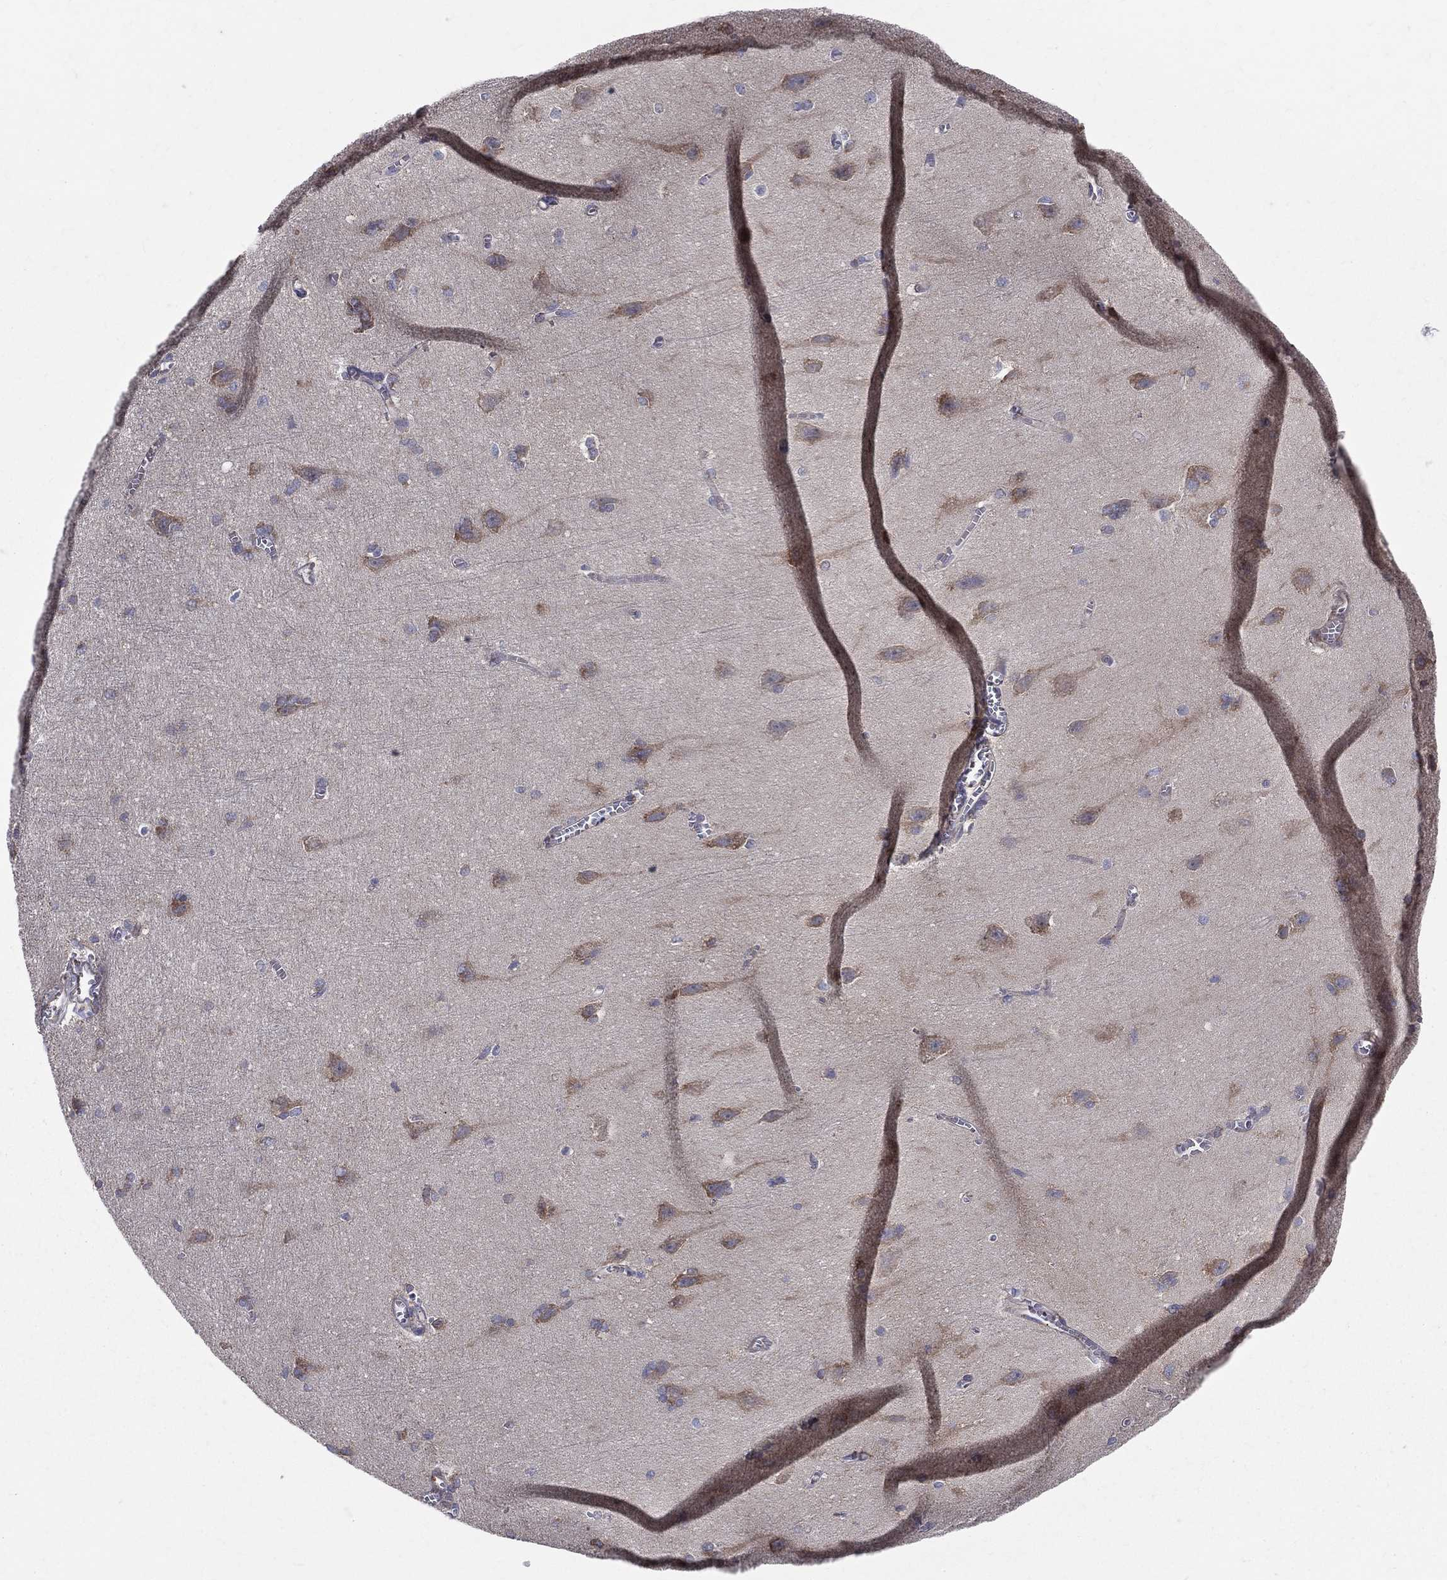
{"staining": {"intensity": "negative", "quantity": "none", "location": "none"}, "tissue": "cerebral cortex", "cell_type": "Endothelial cells", "image_type": "normal", "snomed": [{"axis": "morphology", "description": "Normal tissue, NOS"}, {"axis": "topography", "description": "Cerebral cortex"}], "caption": "This is a histopathology image of immunohistochemistry (IHC) staining of unremarkable cerebral cortex, which shows no staining in endothelial cells. (DAB (3,3'-diaminobenzidine) immunohistochemistry (IHC), high magnification).", "gene": "MIX23", "patient": {"sex": "male", "age": 37}}